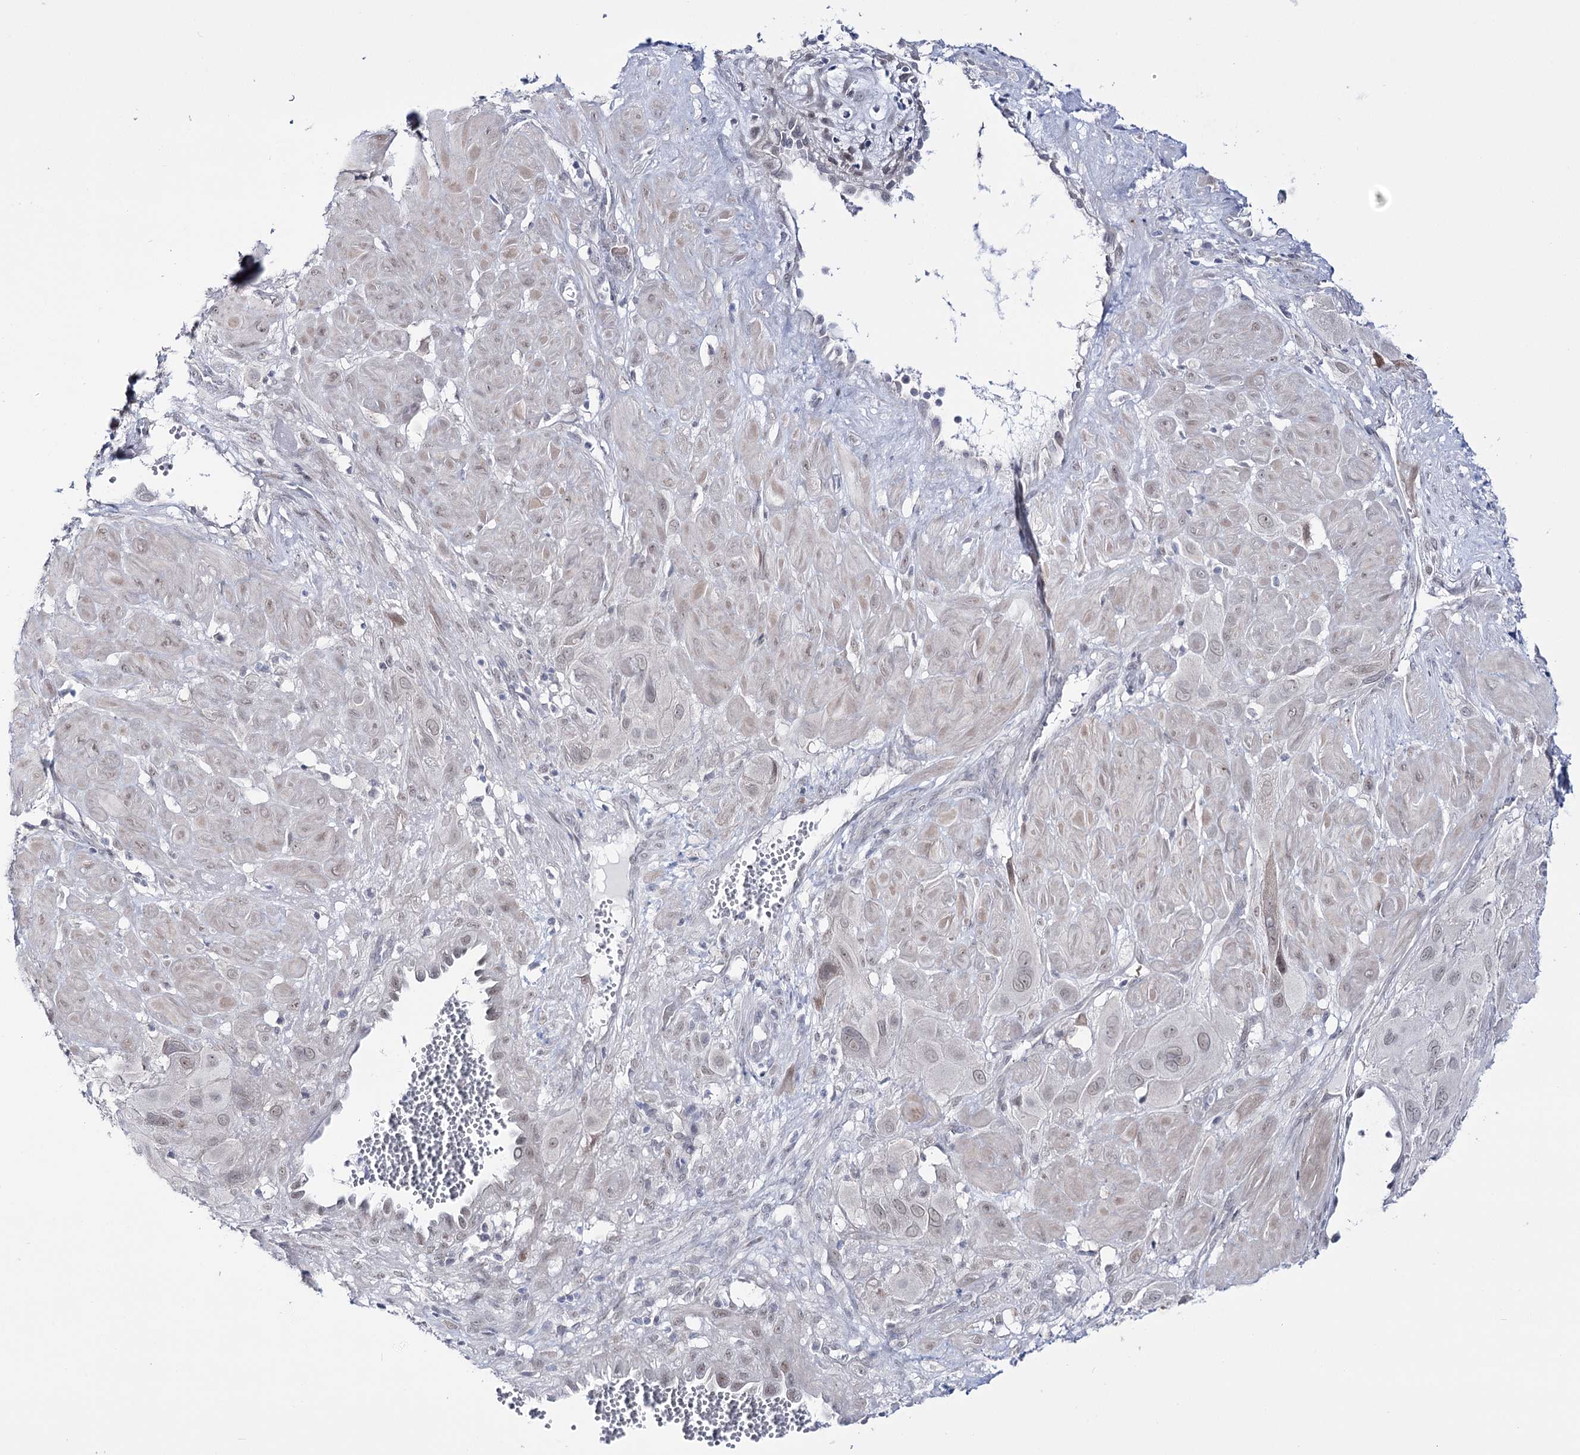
{"staining": {"intensity": "weak", "quantity": "<25%", "location": "nuclear"}, "tissue": "cervical cancer", "cell_type": "Tumor cells", "image_type": "cancer", "snomed": [{"axis": "morphology", "description": "Squamous cell carcinoma, NOS"}, {"axis": "topography", "description": "Cervix"}], "caption": "Immunohistochemistry image of neoplastic tissue: cervical cancer (squamous cell carcinoma) stained with DAB (3,3'-diaminobenzidine) shows no significant protein staining in tumor cells.", "gene": "RBM15B", "patient": {"sex": "female", "age": 34}}